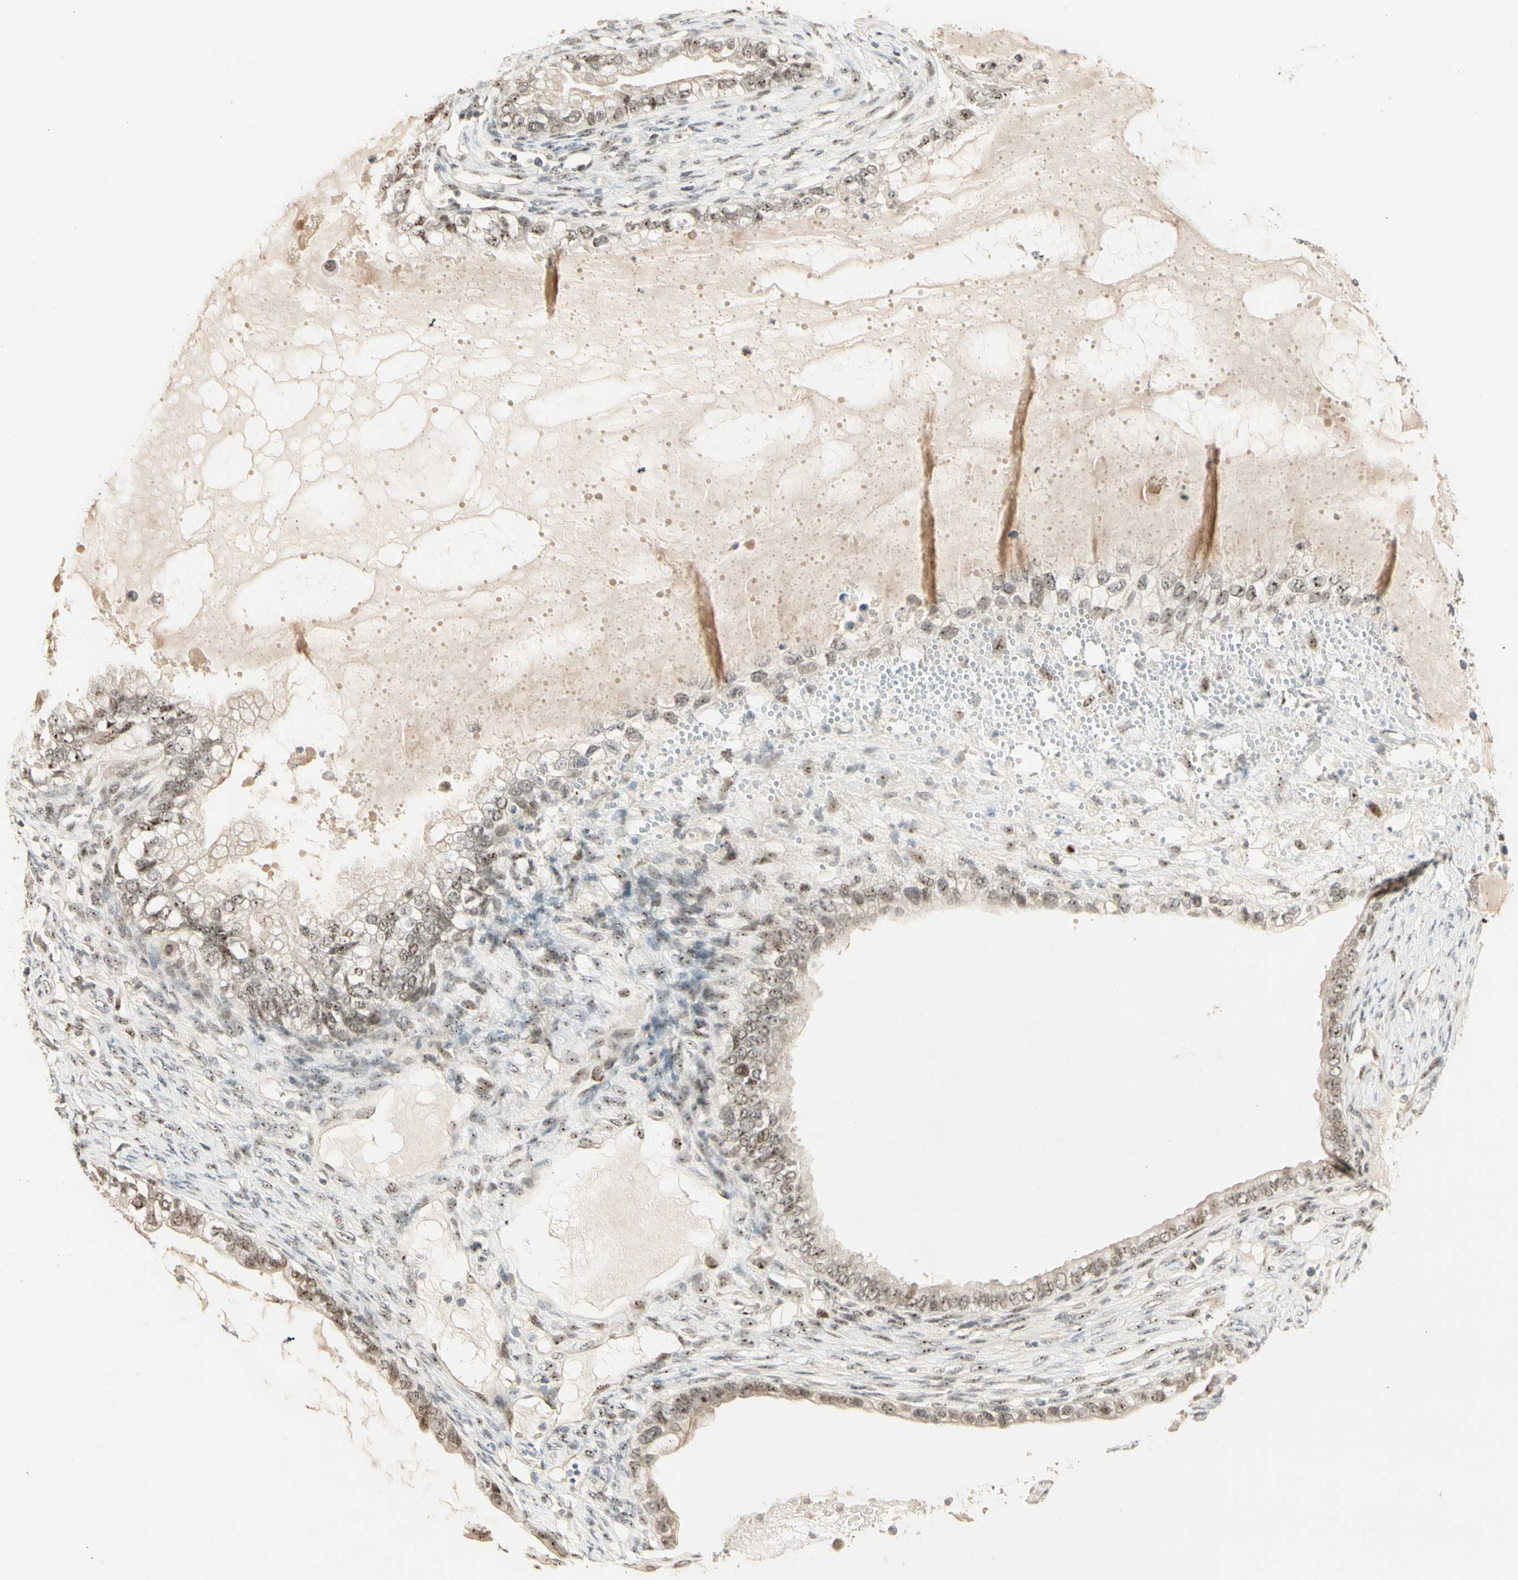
{"staining": {"intensity": "moderate", "quantity": ">75%", "location": "cytoplasmic/membranous,nuclear"}, "tissue": "ovarian cancer", "cell_type": "Tumor cells", "image_type": "cancer", "snomed": [{"axis": "morphology", "description": "Cystadenocarcinoma, mucinous, NOS"}, {"axis": "topography", "description": "Ovary"}], "caption": "A micrograph of mucinous cystadenocarcinoma (ovarian) stained for a protein exhibits moderate cytoplasmic/membranous and nuclear brown staining in tumor cells. The staining was performed using DAB, with brown indicating positive protein expression. Nuclei are stained blue with hematoxylin.", "gene": "ETV4", "patient": {"sex": "female", "age": 80}}